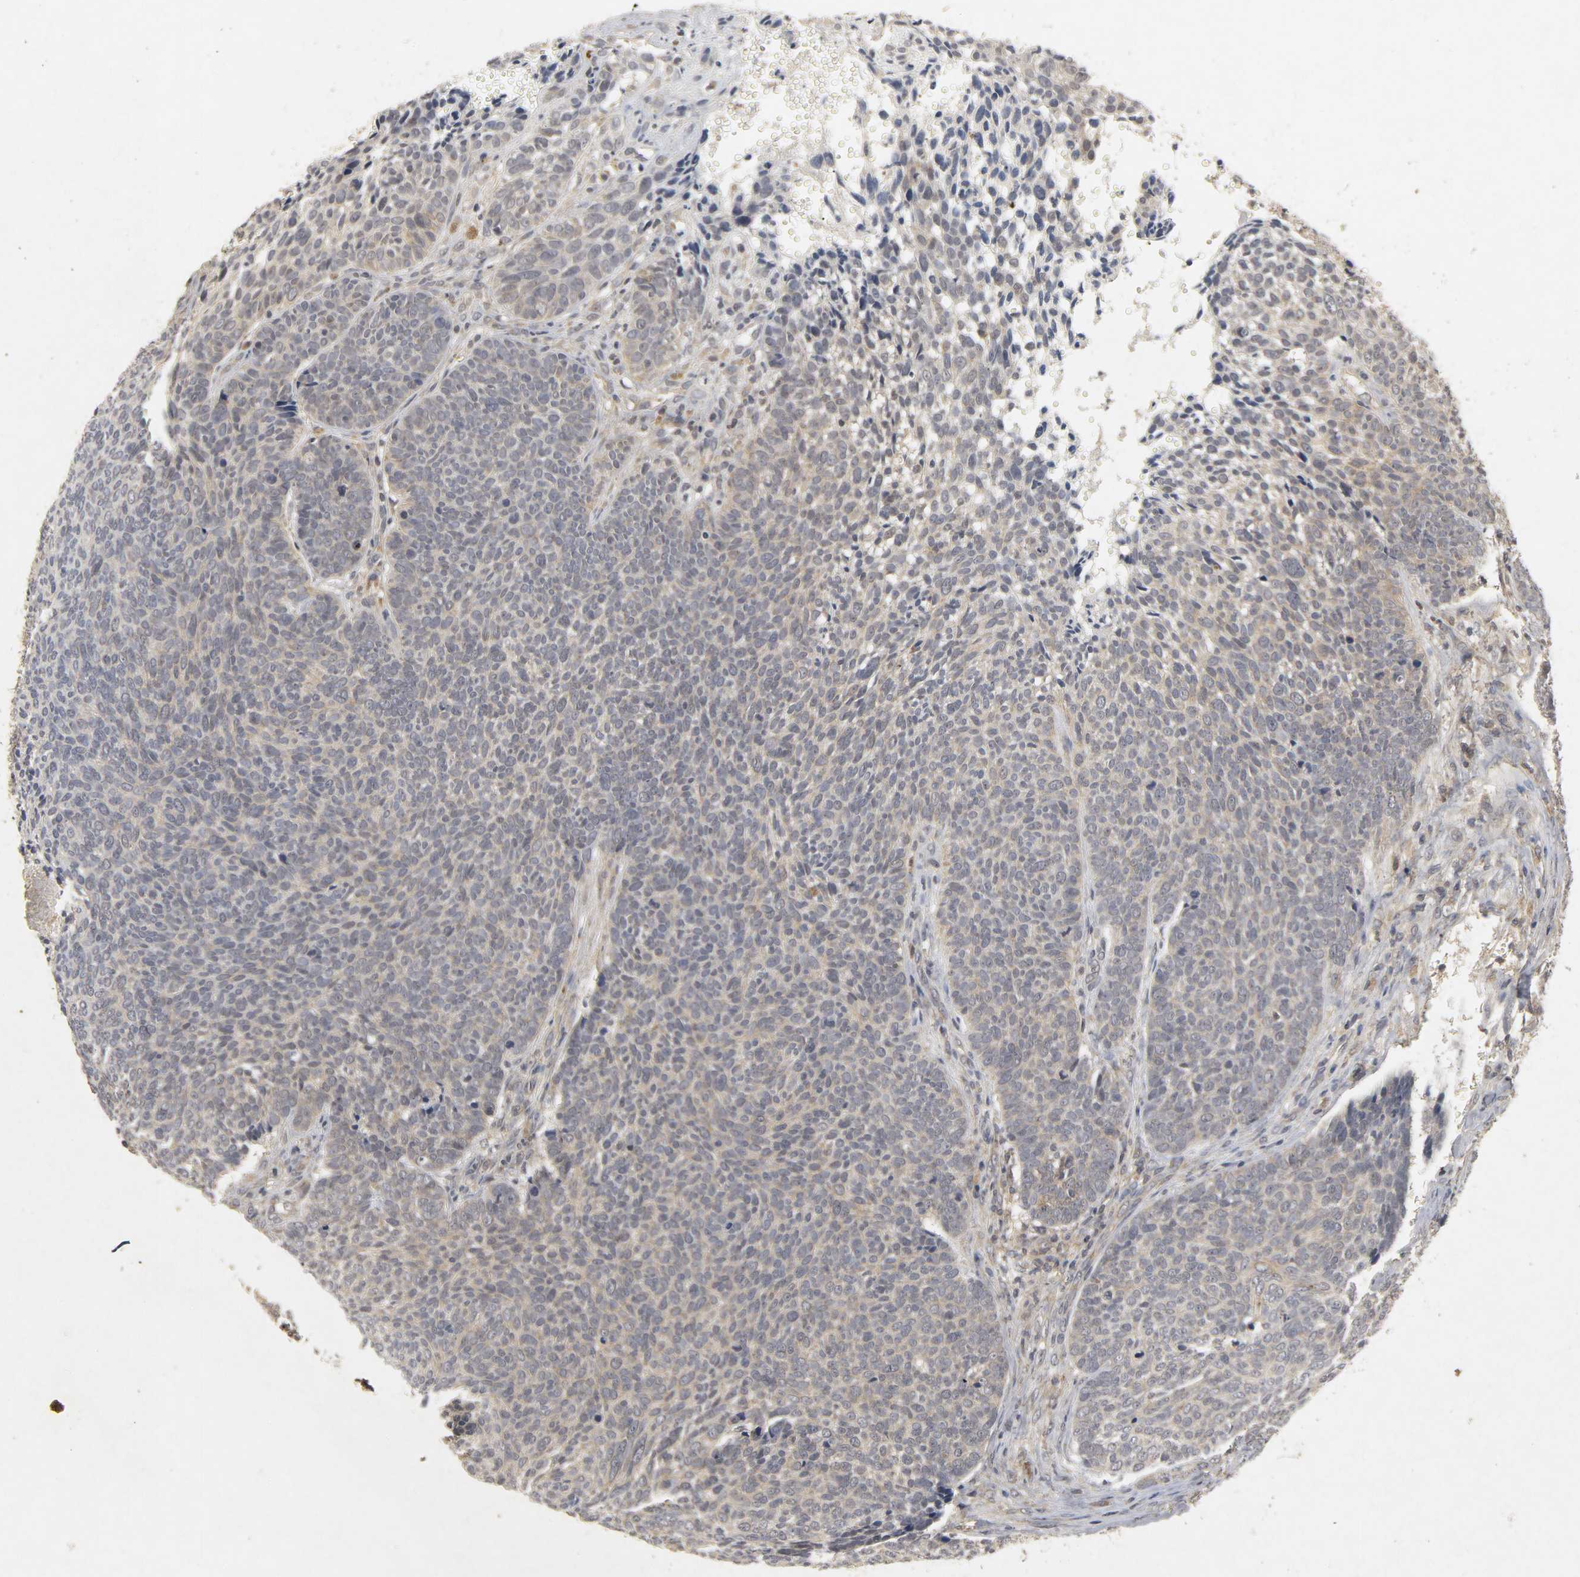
{"staining": {"intensity": "weak", "quantity": "25%-75%", "location": "cytoplasmic/membranous"}, "tissue": "skin cancer", "cell_type": "Tumor cells", "image_type": "cancer", "snomed": [{"axis": "morphology", "description": "Basal cell carcinoma"}, {"axis": "topography", "description": "Skin"}], "caption": "This photomicrograph exhibits immunohistochemistry staining of human skin cancer, with low weak cytoplasmic/membranous staining in approximately 25%-75% of tumor cells.", "gene": "TRAF6", "patient": {"sex": "male", "age": 84}}